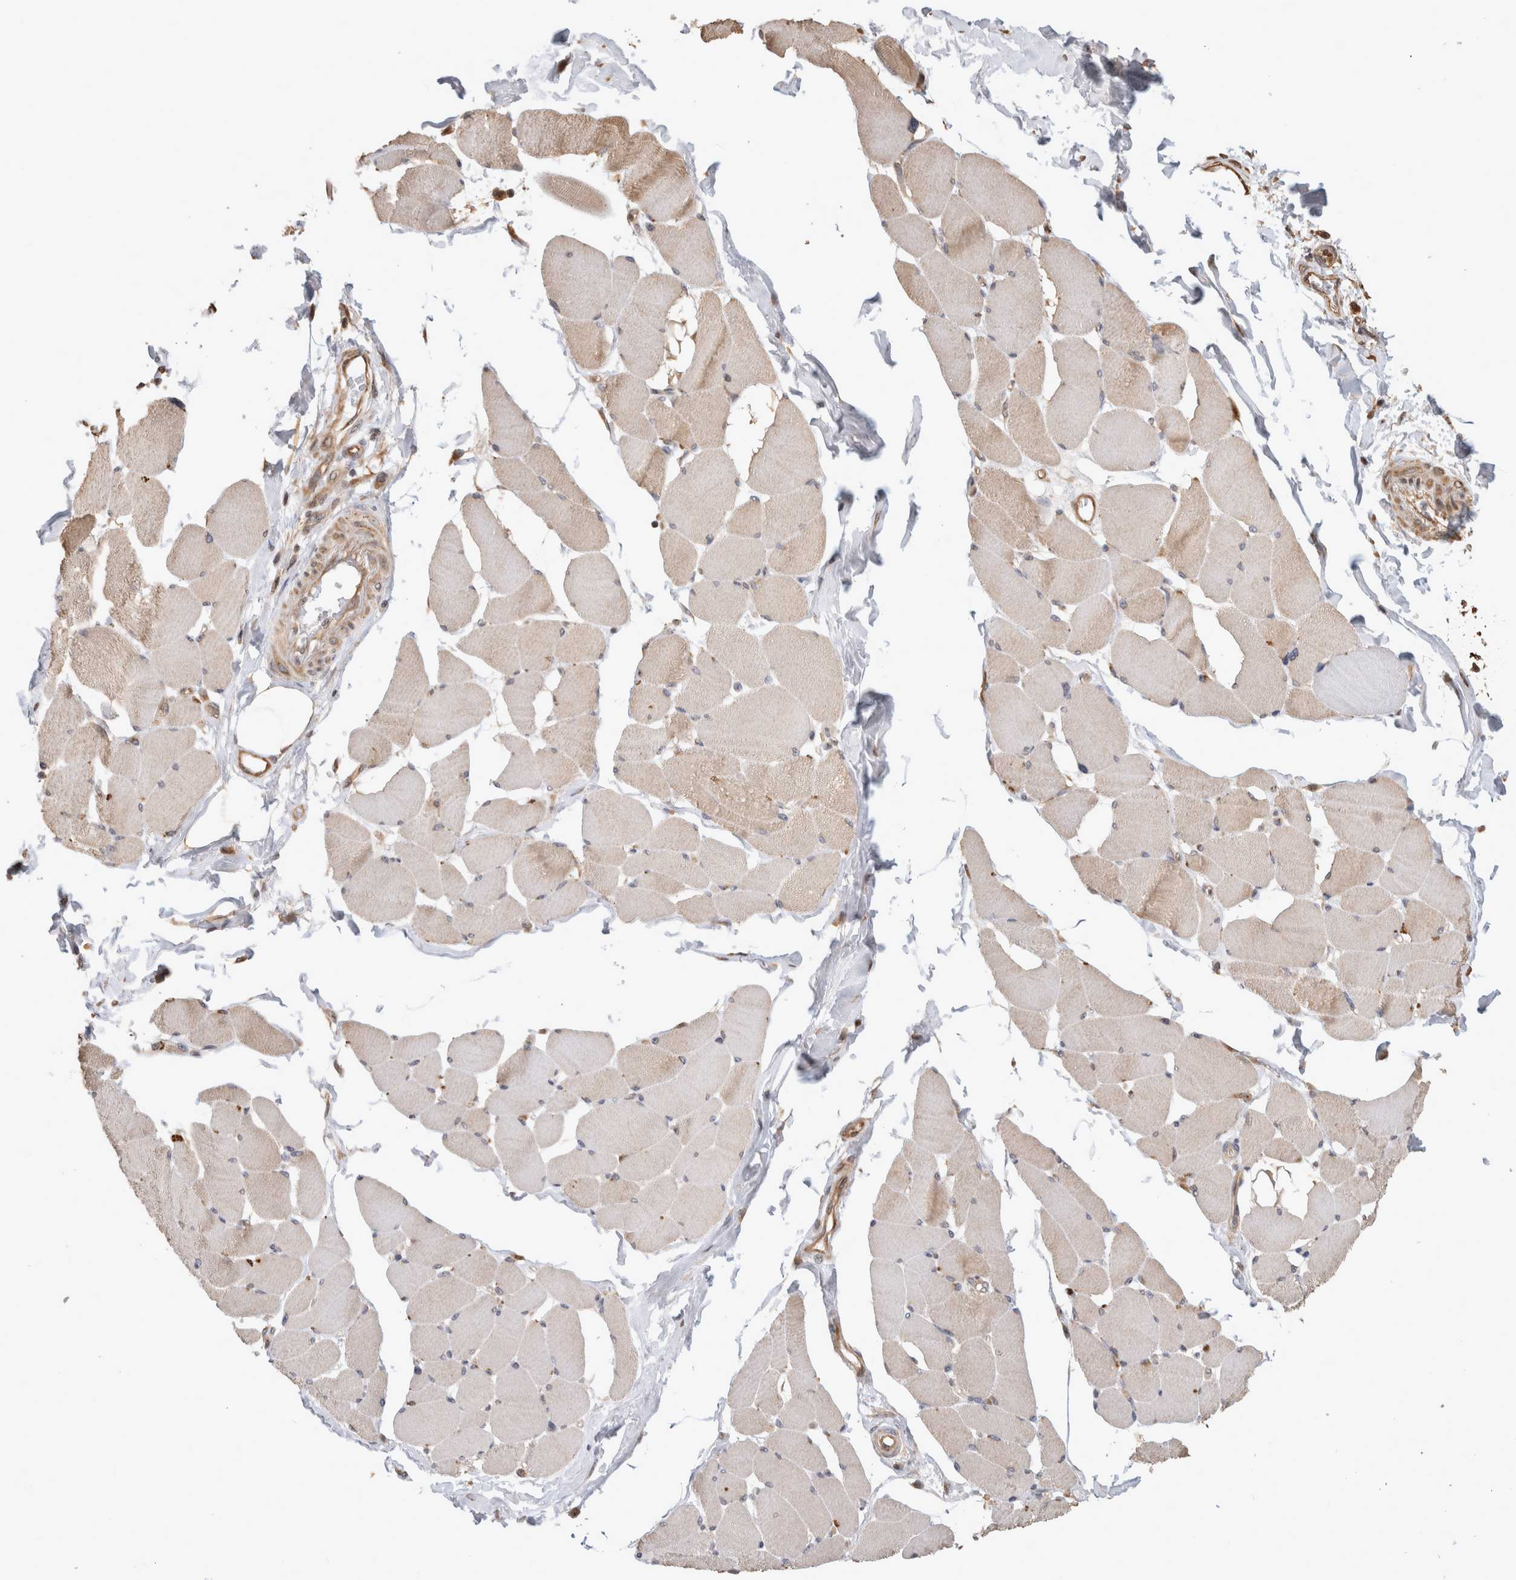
{"staining": {"intensity": "weak", "quantity": "25%-75%", "location": "cytoplasmic/membranous"}, "tissue": "skeletal muscle", "cell_type": "Myocytes", "image_type": "normal", "snomed": [{"axis": "morphology", "description": "Normal tissue, NOS"}, {"axis": "topography", "description": "Skin"}, {"axis": "topography", "description": "Skeletal muscle"}], "caption": "Skeletal muscle stained with DAB immunohistochemistry (IHC) shows low levels of weak cytoplasmic/membranous staining in about 25%-75% of myocytes.", "gene": "CLIP1", "patient": {"sex": "male", "age": 83}}